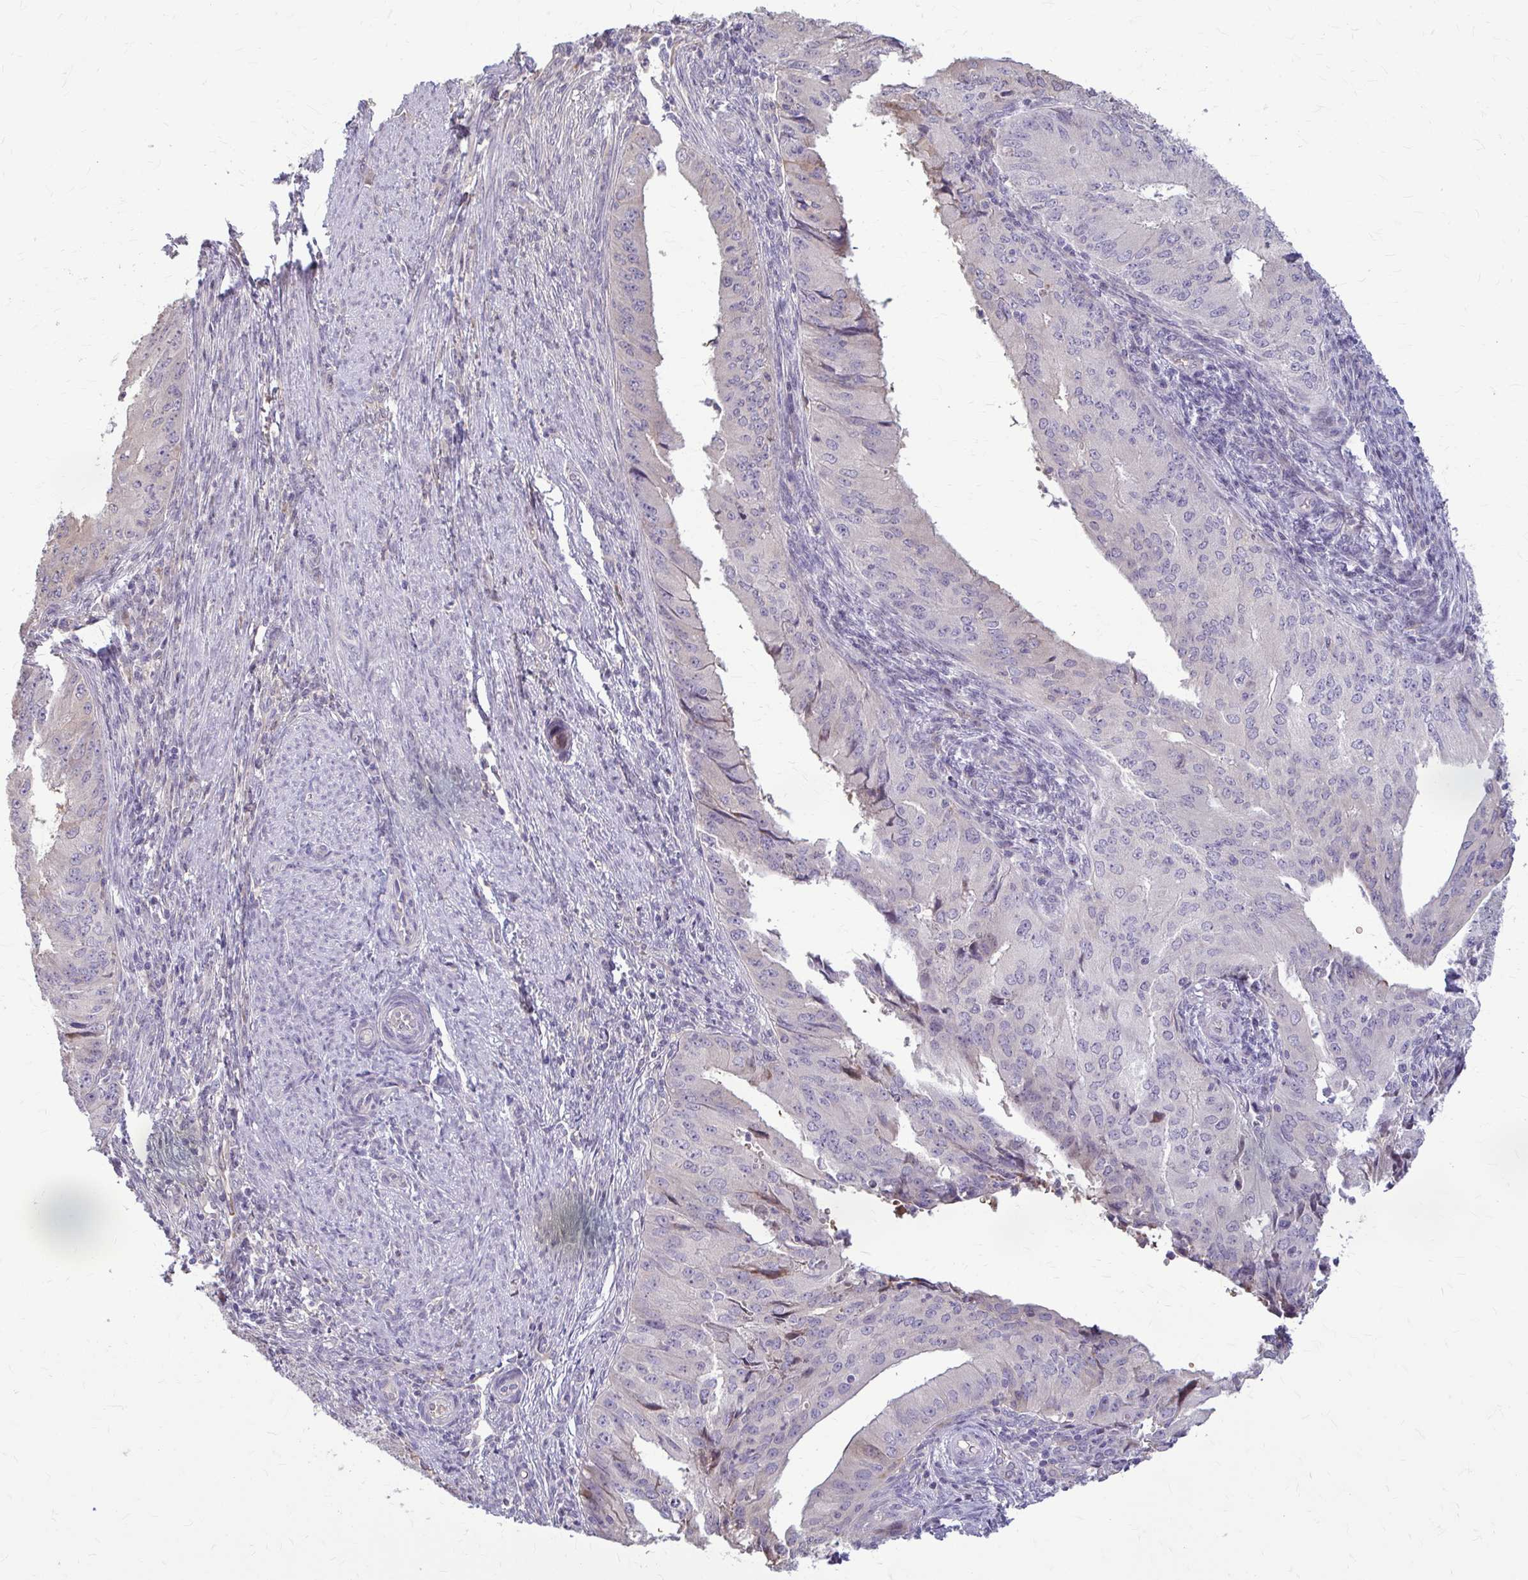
{"staining": {"intensity": "negative", "quantity": "none", "location": "none"}, "tissue": "endometrial cancer", "cell_type": "Tumor cells", "image_type": "cancer", "snomed": [{"axis": "morphology", "description": "Adenocarcinoma, NOS"}, {"axis": "topography", "description": "Endometrium"}], "caption": "The immunohistochemistry histopathology image has no significant staining in tumor cells of endometrial adenocarcinoma tissue. (DAB immunohistochemistry, high magnification).", "gene": "ZNF34", "patient": {"sex": "female", "age": 50}}